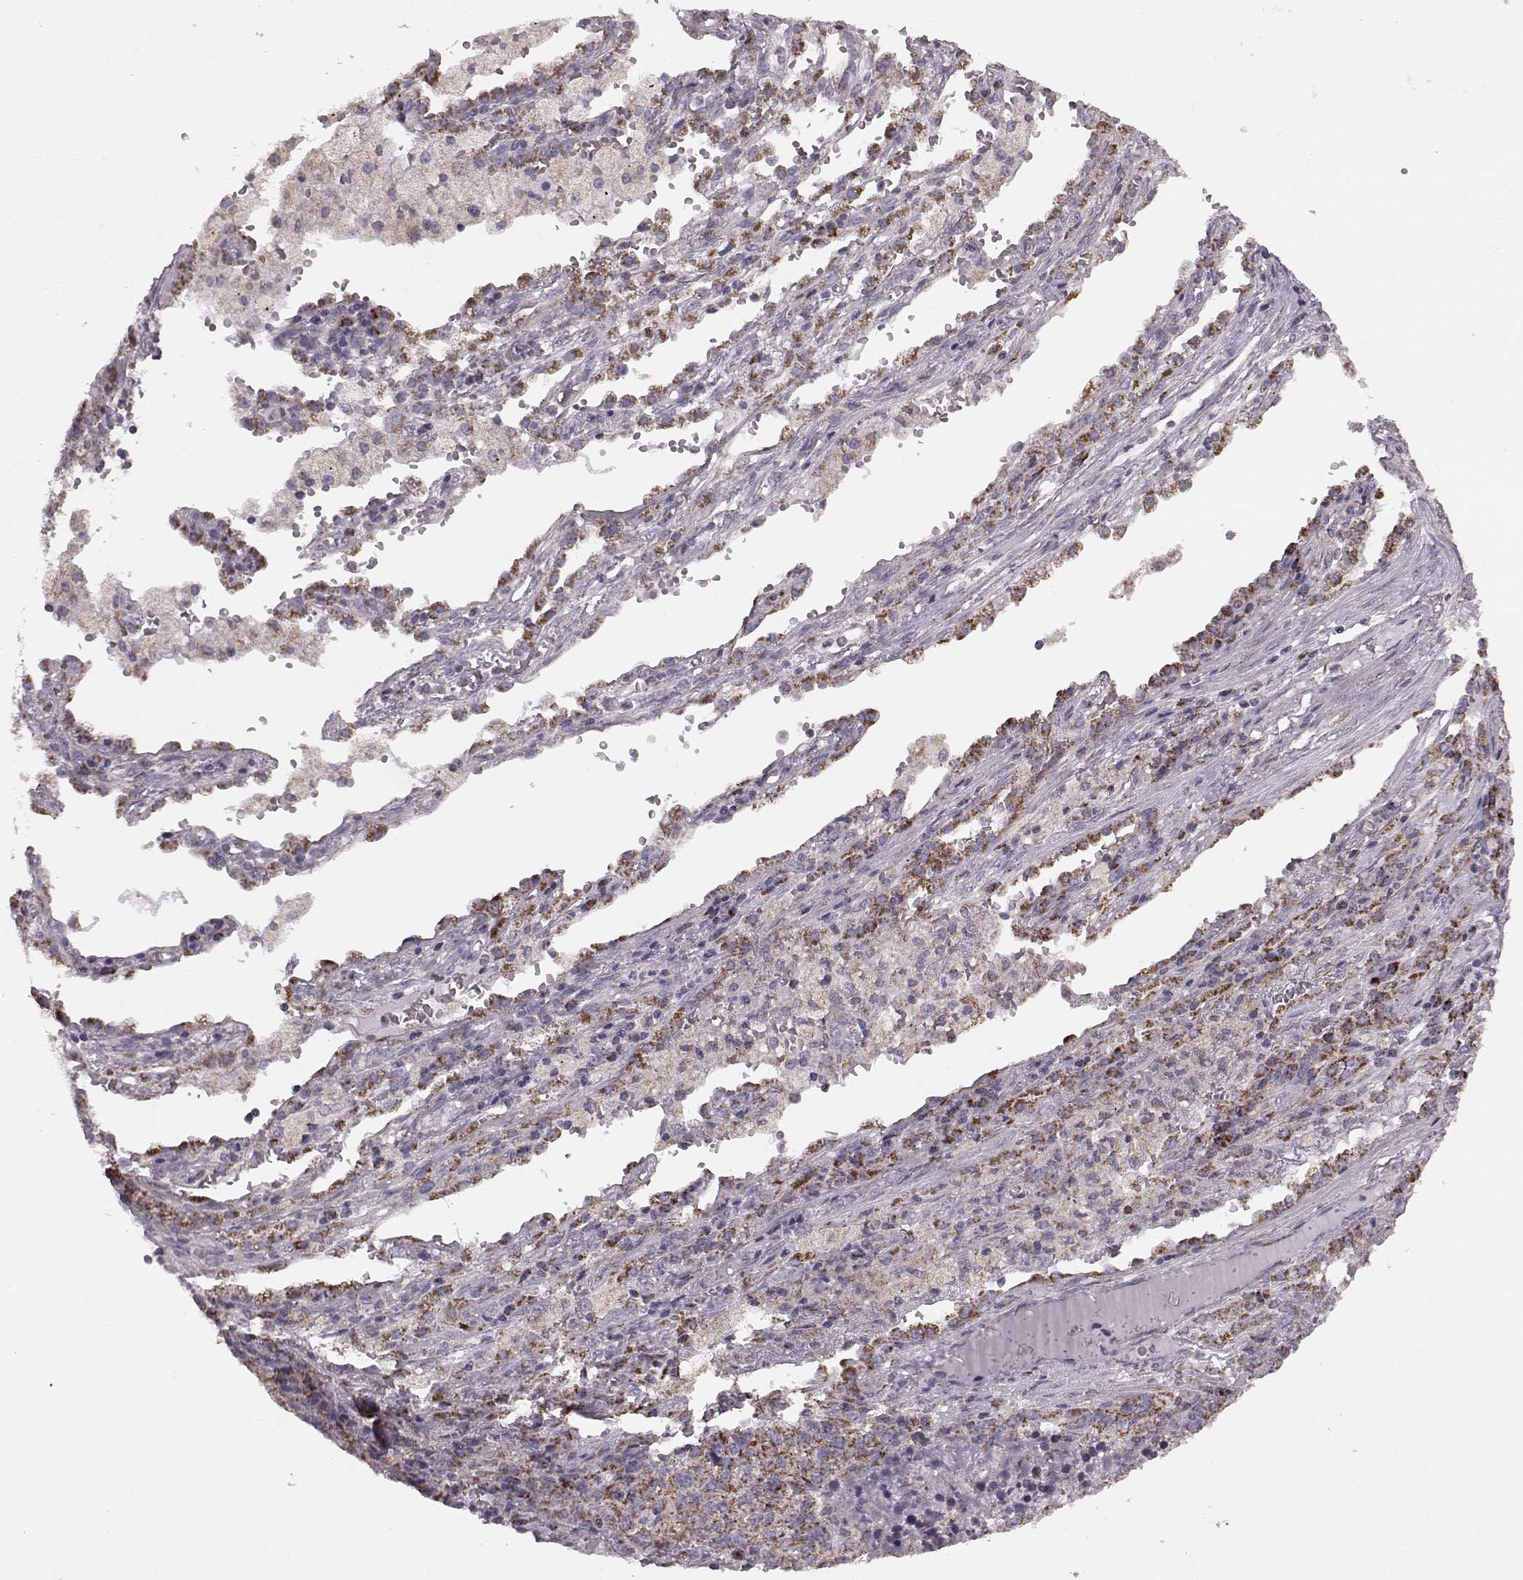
{"staining": {"intensity": "strong", "quantity": ">75%", "location": "cytoplasmic/membranous"}, "tissue": "lung cancer", "cell_type": "Tumor cells", "image_type": "cancer", "snomed": [{"axis": "morphology", "description": "Adenocarcinoma, NOS"}, {"axis": "topography", "description": "Lung"}], "caption": "Human lung adenocarcinoma stained with a protein marker displays strong staining in tumor cells.", "gene": "FAM8A1", "patient": {"sex": "male", "age": 57}}